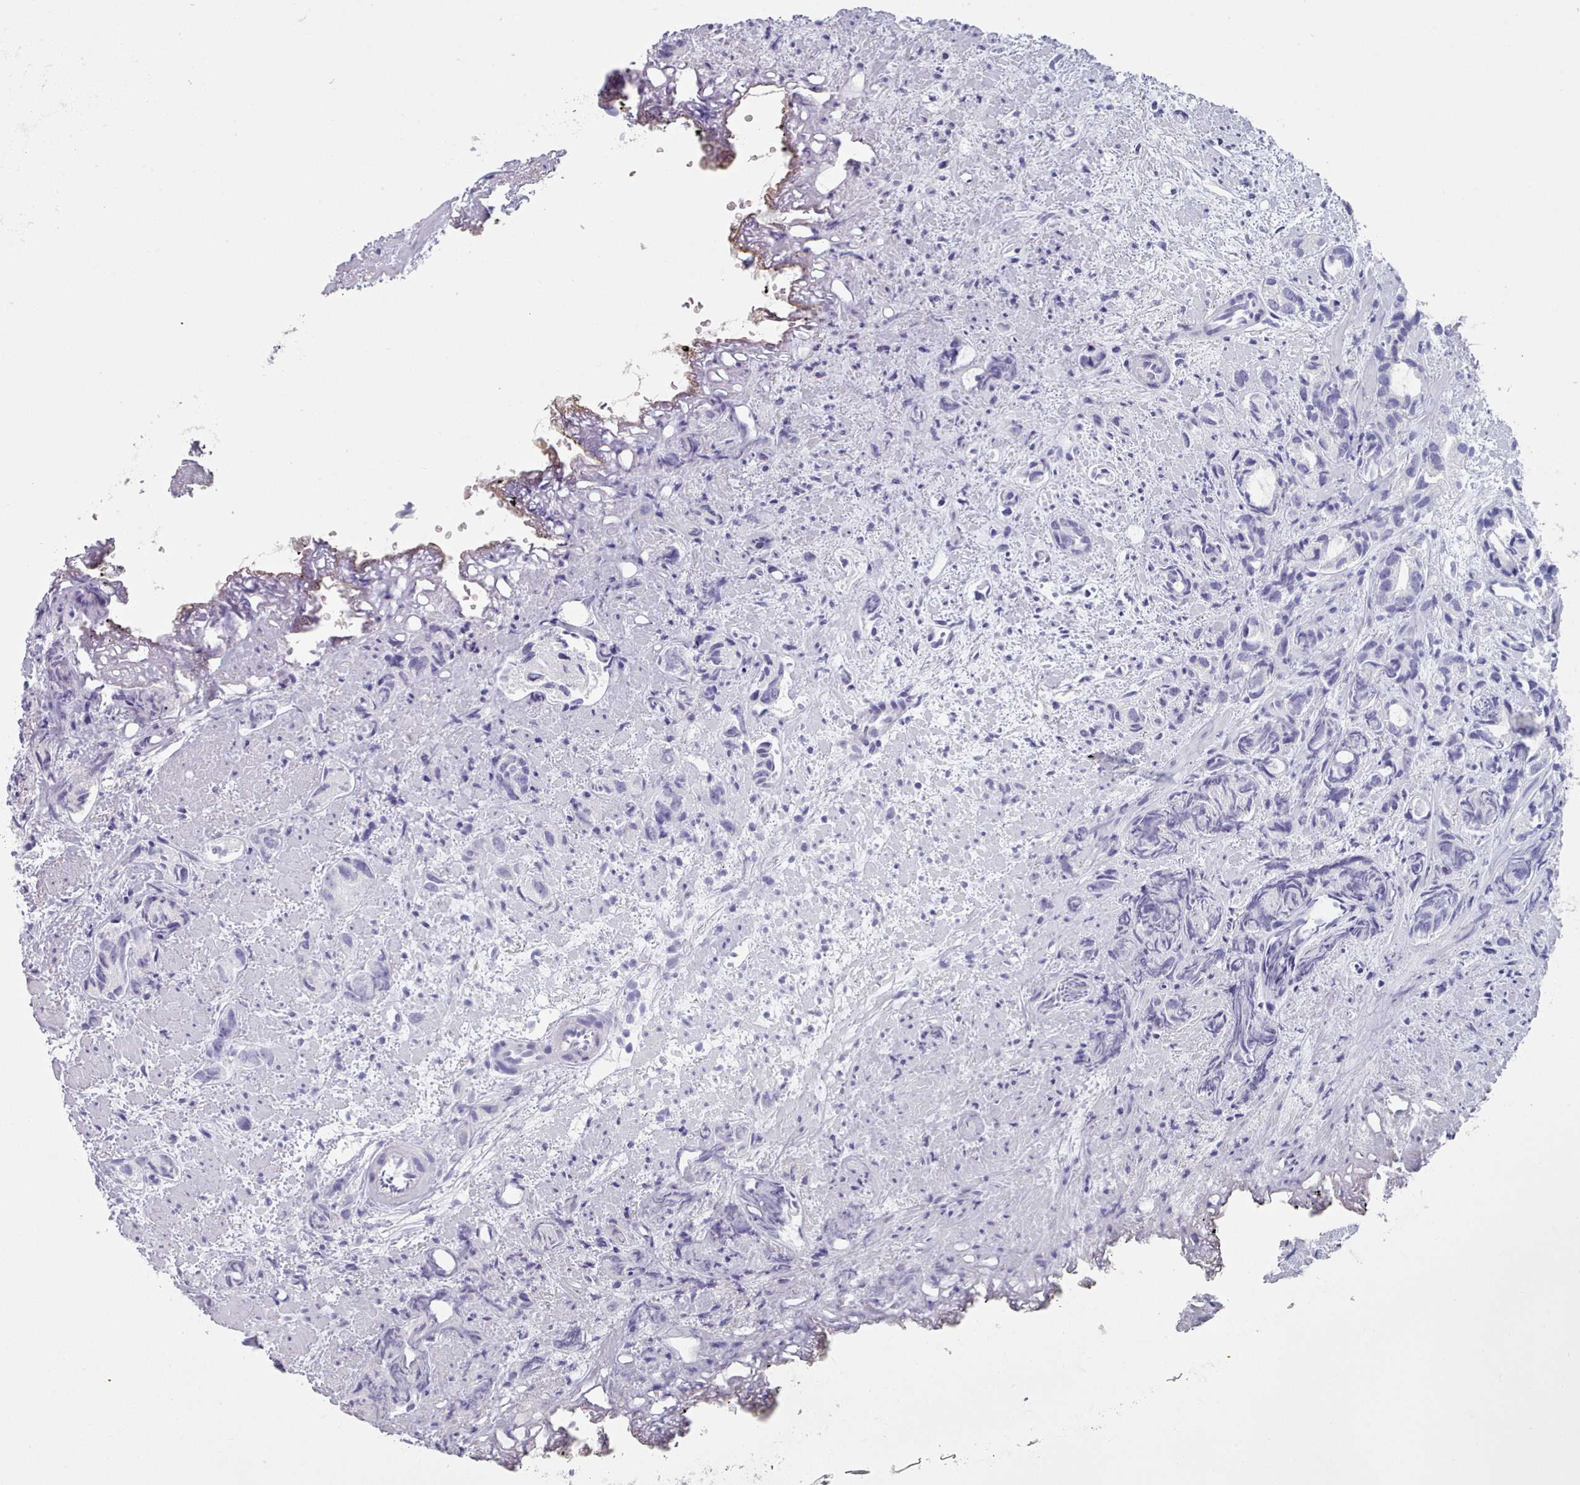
{"staining": {"intensity": "negative", "quantity": "none", "location": "none"}, "tissue": "prostate cancer", "cell_type": "Tumor cells", "image_type": "cancer", "snomed": [{"axis": "morphology", "description": "Adenocarcinoma, High grade"}, {"axis": "topography", "description": "Prostate"}], "caption": "The immunohistochemistry photomicrograph has no significant positivity in tumor cells of prostate high-grade adenocarcinoma tissue.", "gene": "HAO1", "patient": {"sex": "male", "age": 82}}